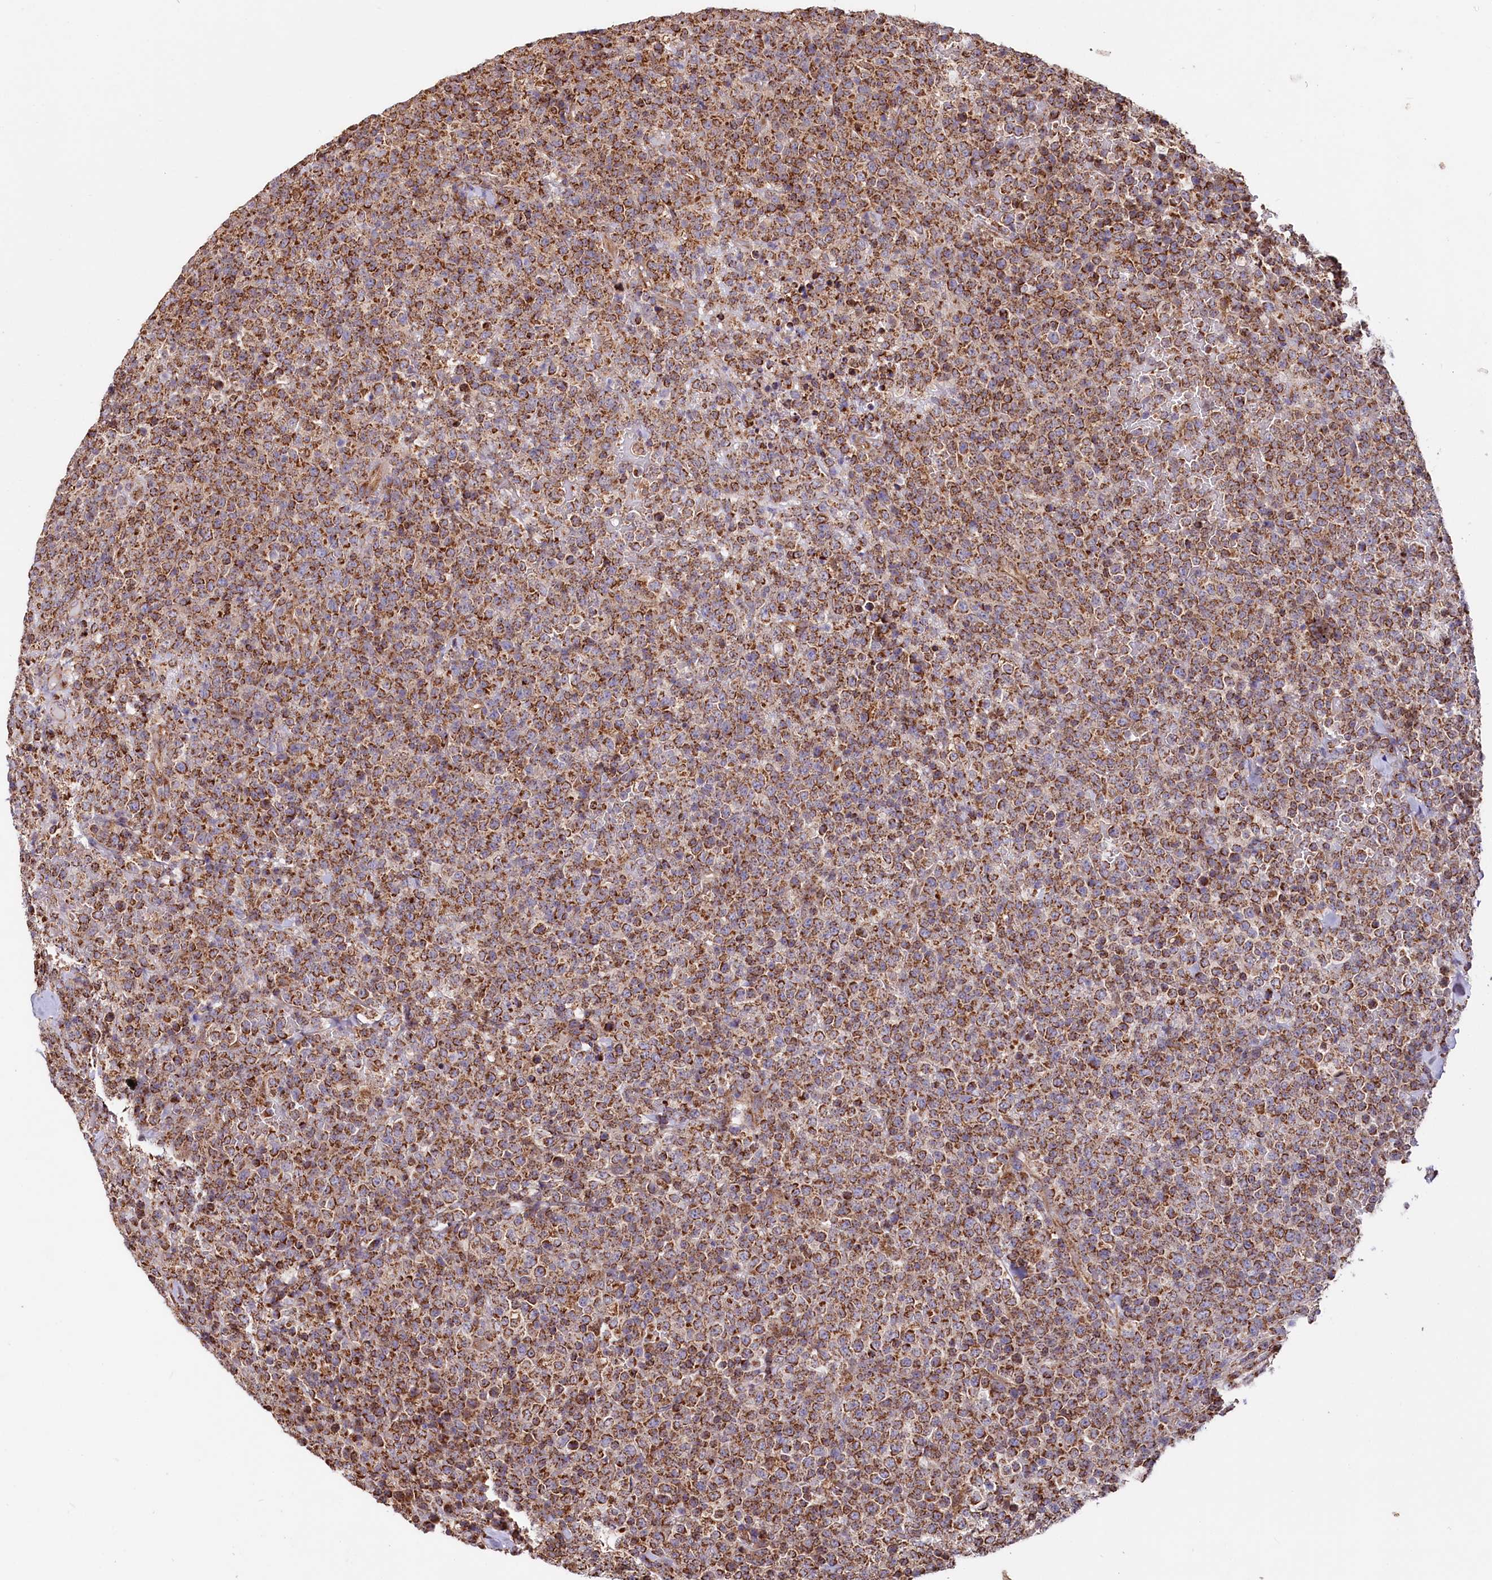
{"staining": {"intensity": "strong", "quantity": ">75%", "location": "cytoplasmic/membranous"}, "tissue": "lymphoma", "cell_type": "Tumor cells", "image_type": "cancer", "snomed": [{"axis": "morphology", "description": "Malignant lymphoma, non-Hodgkin's type, High grade"}, {"axis": "topography", "description": "Colon"}], "caption": "Immunohistochemistry (IHC) staining of lymphoma, which displays high levels of strong cytoplasmic/membranous expression in about >75% of tumor cells indicating strong cytoplasmic/membranous protein staining. The staining was performed using DAB (brown) for protein detection and nuclei were counterstained in hematoxylin (blue).", "gene": "NUDT15", "patient": {"sex": "female", "age": 53}}